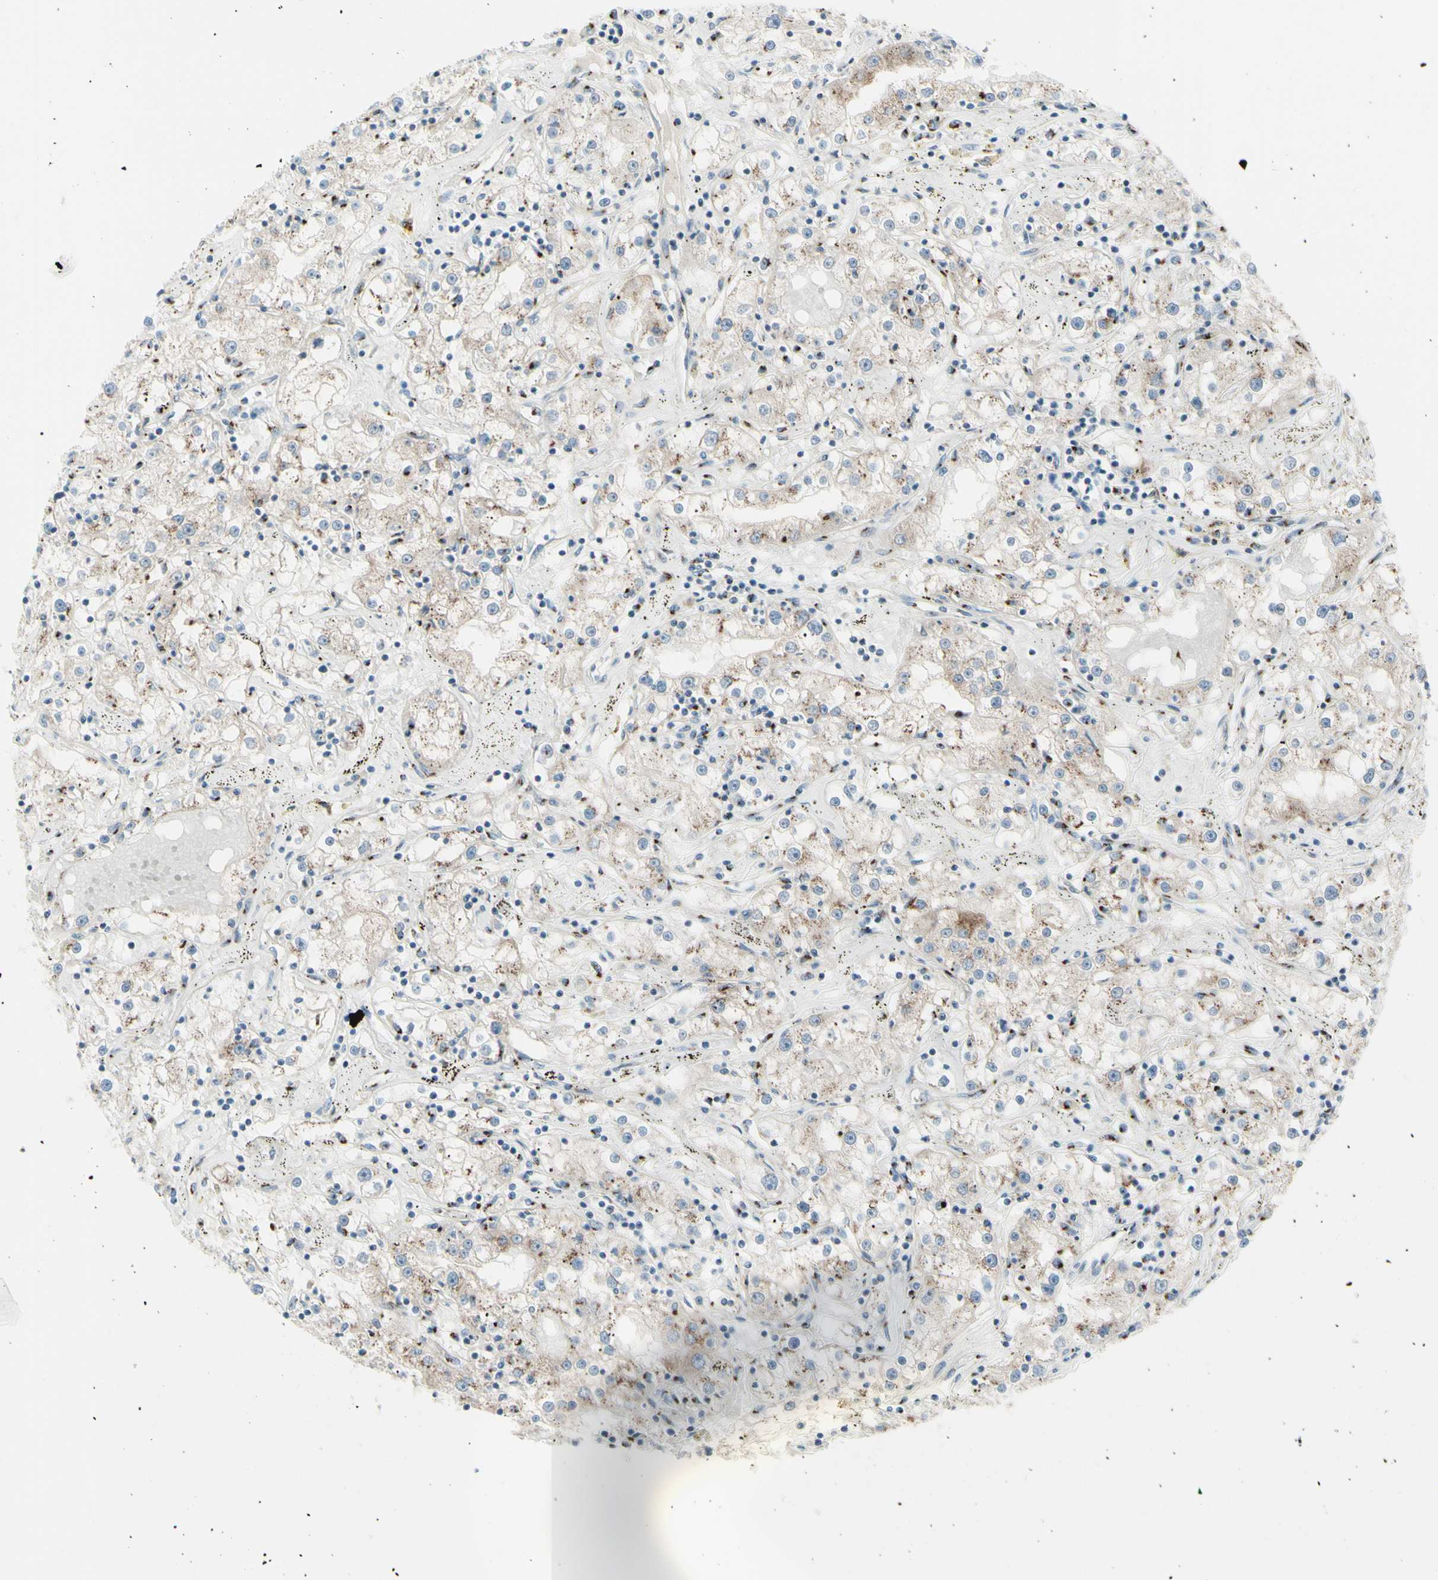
{"staining": {"intensity": "weak", "quantity": "25%-75%", "location": "cytoplasmic/membranous"}, "tissue": "renal cancer", "cell_type": "Tumor cells", "image_type": "cancer", "snomed": [{"axis": "morphology", "description": "Adenocarcinoma, NOS"}, {"axis": "topography", "description": "Kidney"}], "caption": "Tumor cells show low levels of weak cytoplasmic/membranous positivity in about 25%-75% of cells in adenocarcinoma (renal).", "gene": "B4GALT1", "patient": {"sex": "male", "age": 56}}